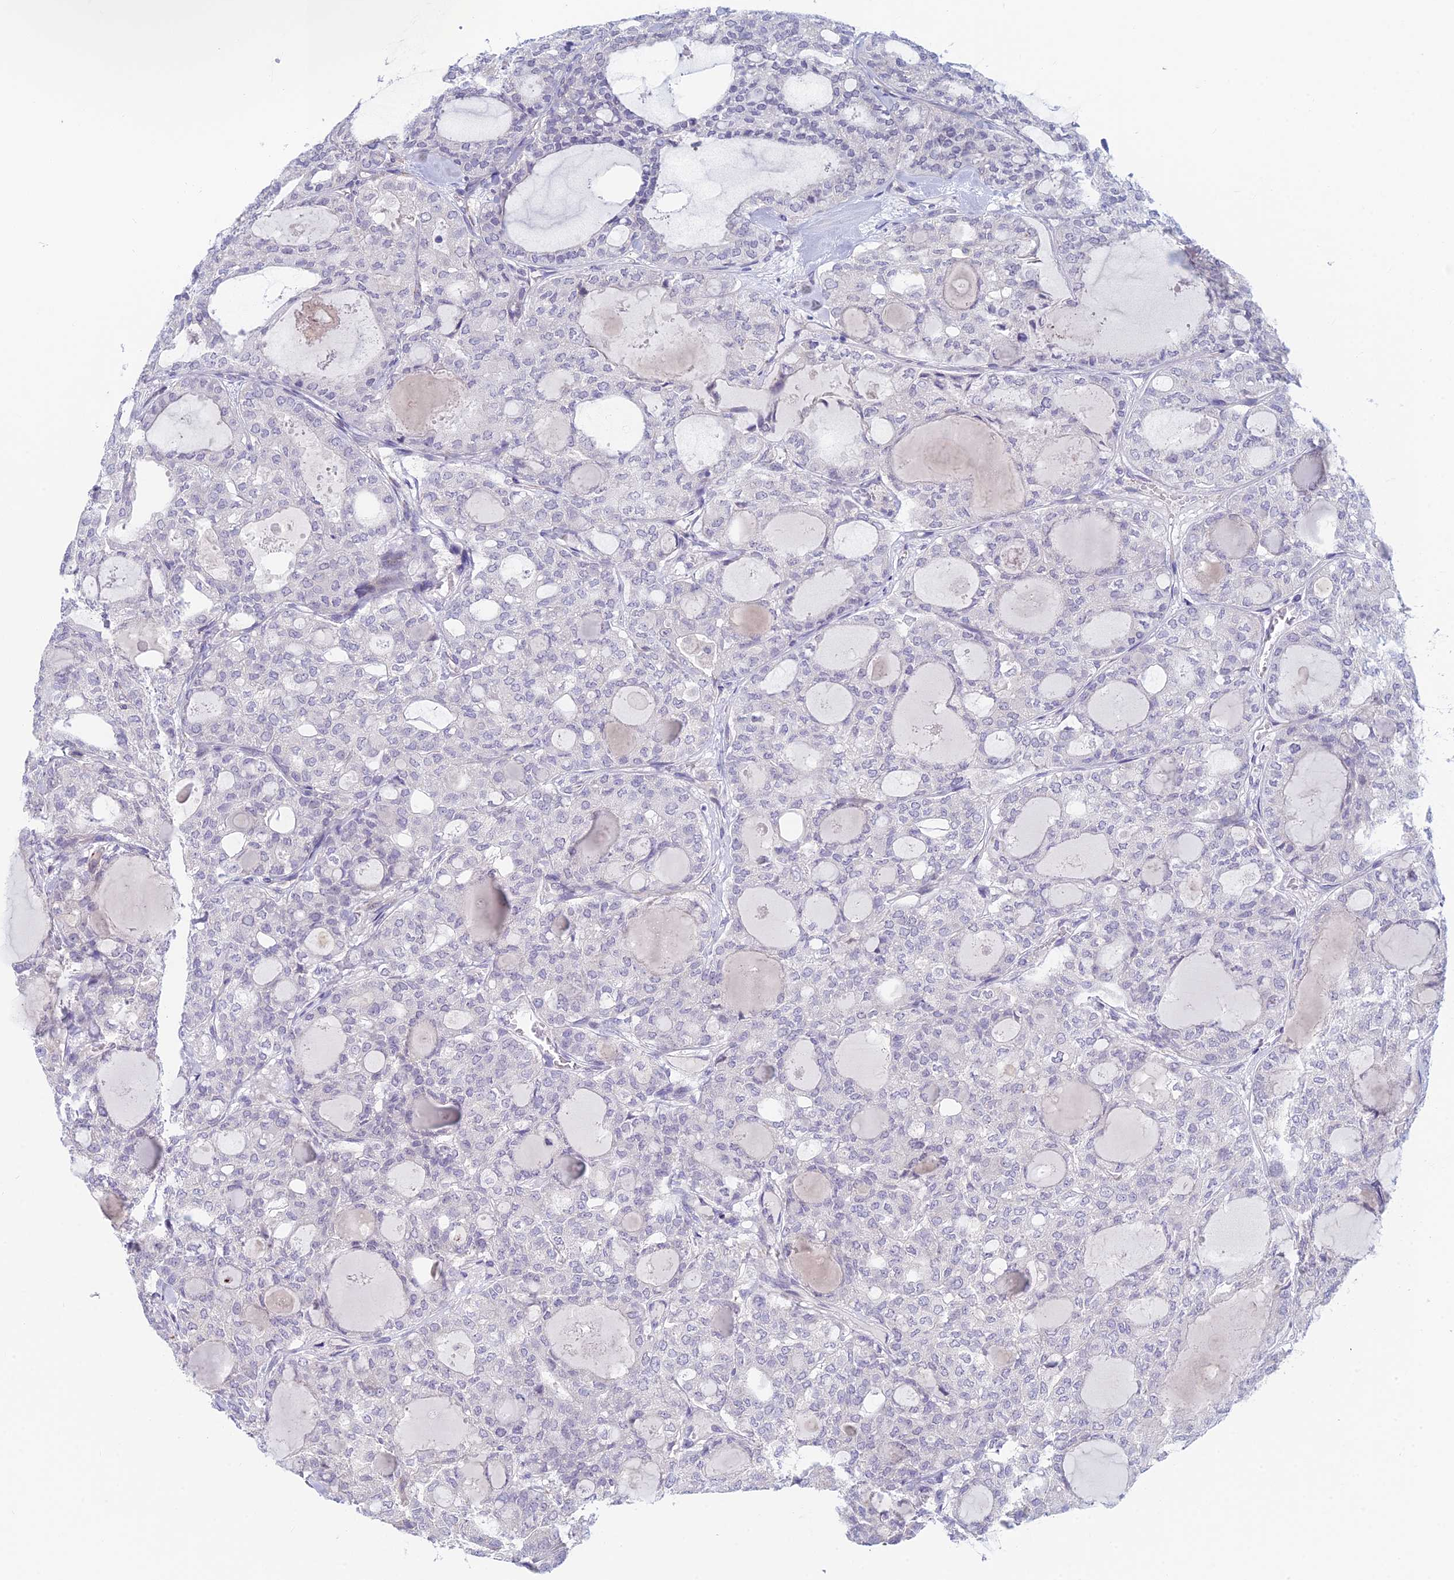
{"staining": {"intensity": "negative", "quantity": "none", "location": "none"}, "tissue": "thyroid cancer", "cell_type": "Tumor cells", "image_type": "cancer", "snomed": [{"axis": "morphology", "description": "Follicular adenoma carcinoma, NOS"}, {"axis": "topography", "description": "Thyroid gland"}], "caption": "Histopathology image shows no significant protein staining in tumor cells of follicular adenoma carcinoma (thyroid).", "gene": "PPP1R26", "patient": {"sex": "male", "age": 75}}